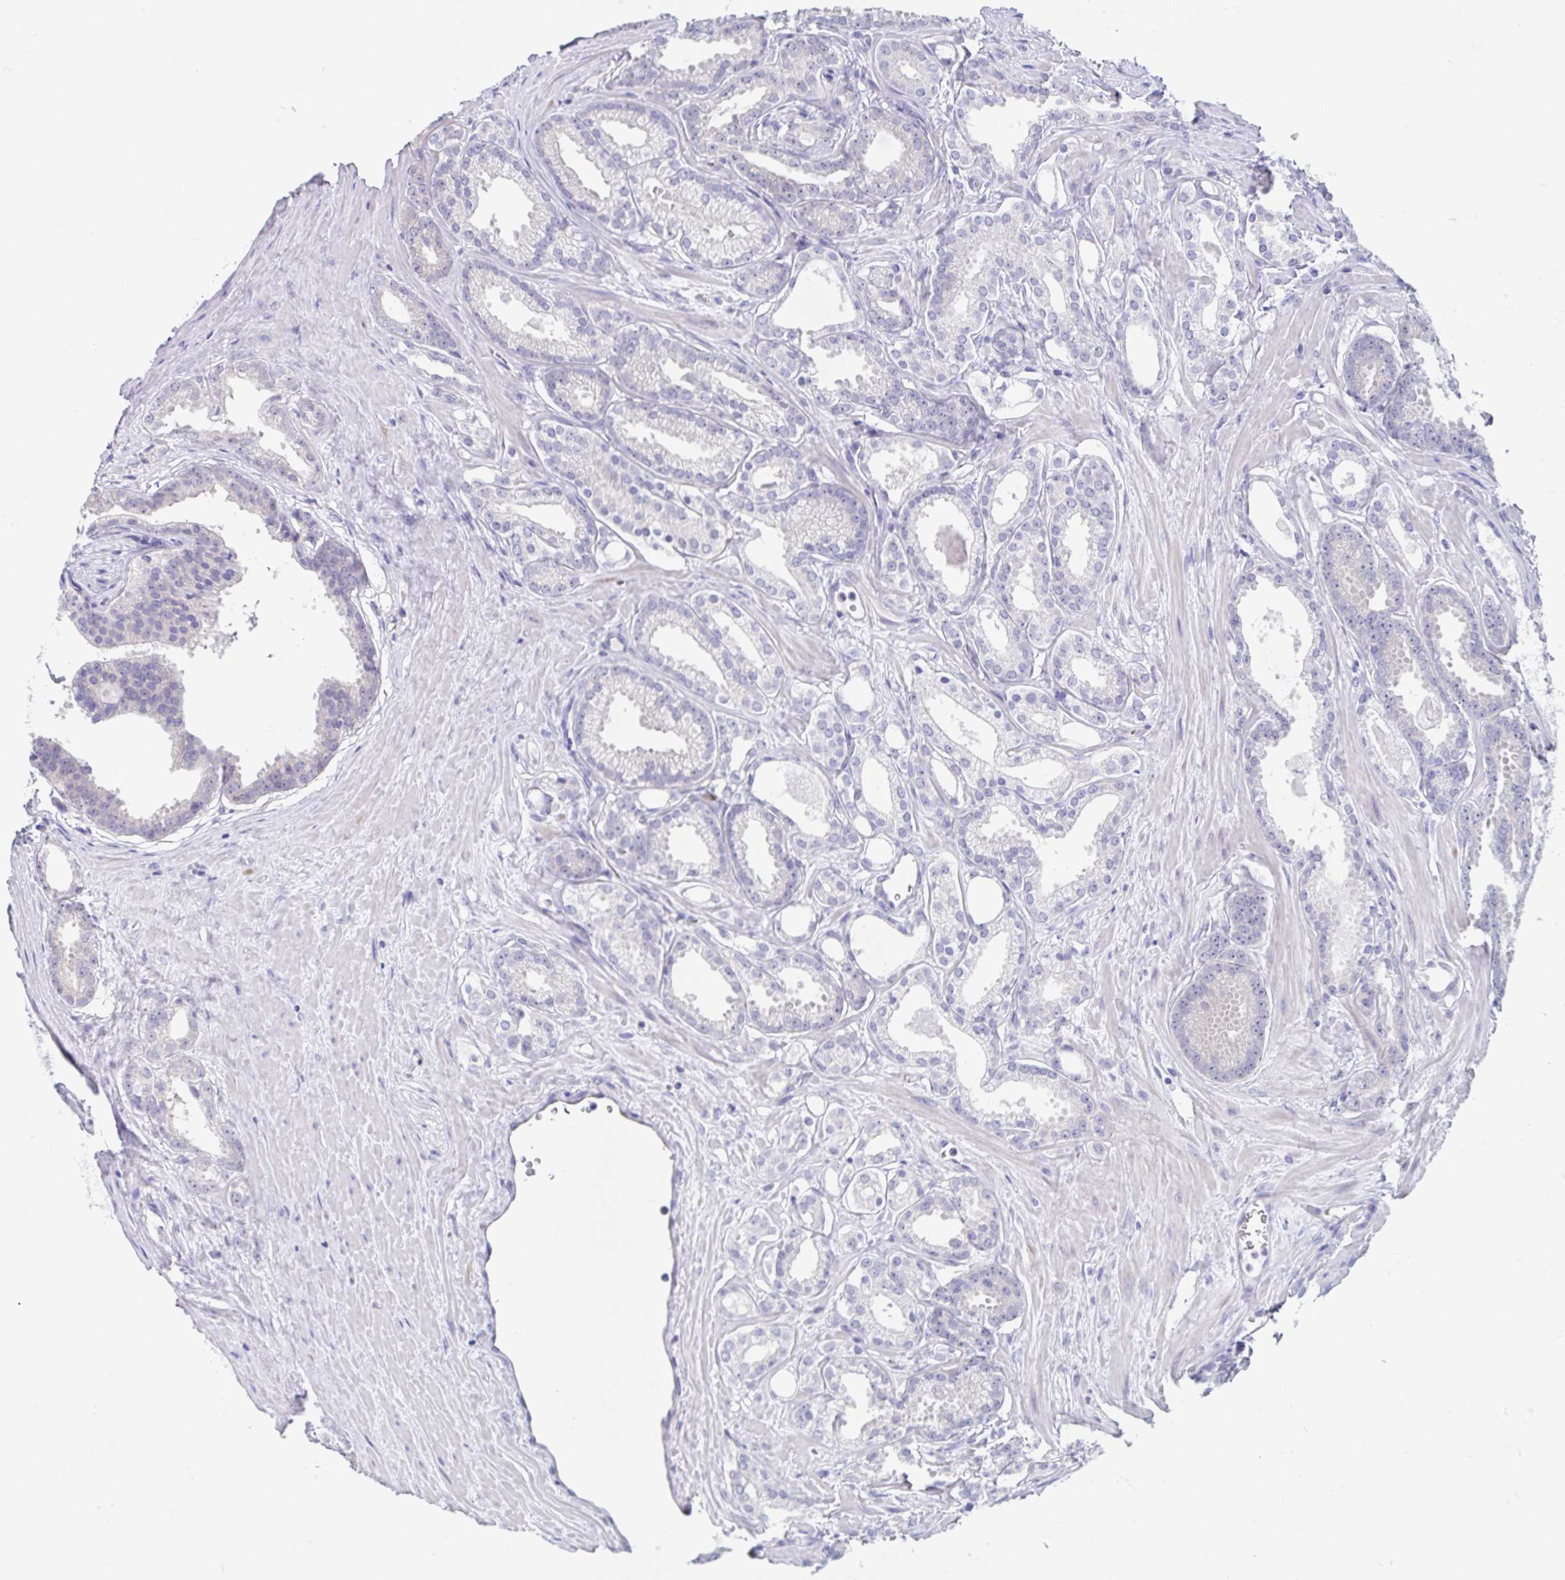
{"staining": {"intensity": "negative", "quantity": "none", "location": "none"}, "tissue": "prostate cancer", "cell_type": "Tumor cells", "image_type": "cancer", "snomed": [{"axis": "morphology", "description": "Adenocarcinoma, Low grade"}, {"axis": "topography", "description": "Prostate"}], "caption": "The IHC image has no significant expression in tumor cells of prostate cancer (adenocarcinoma (low-grade)) tissue.", "gene": "TEX12", "patient": {"sex": "male", "age": 65}}